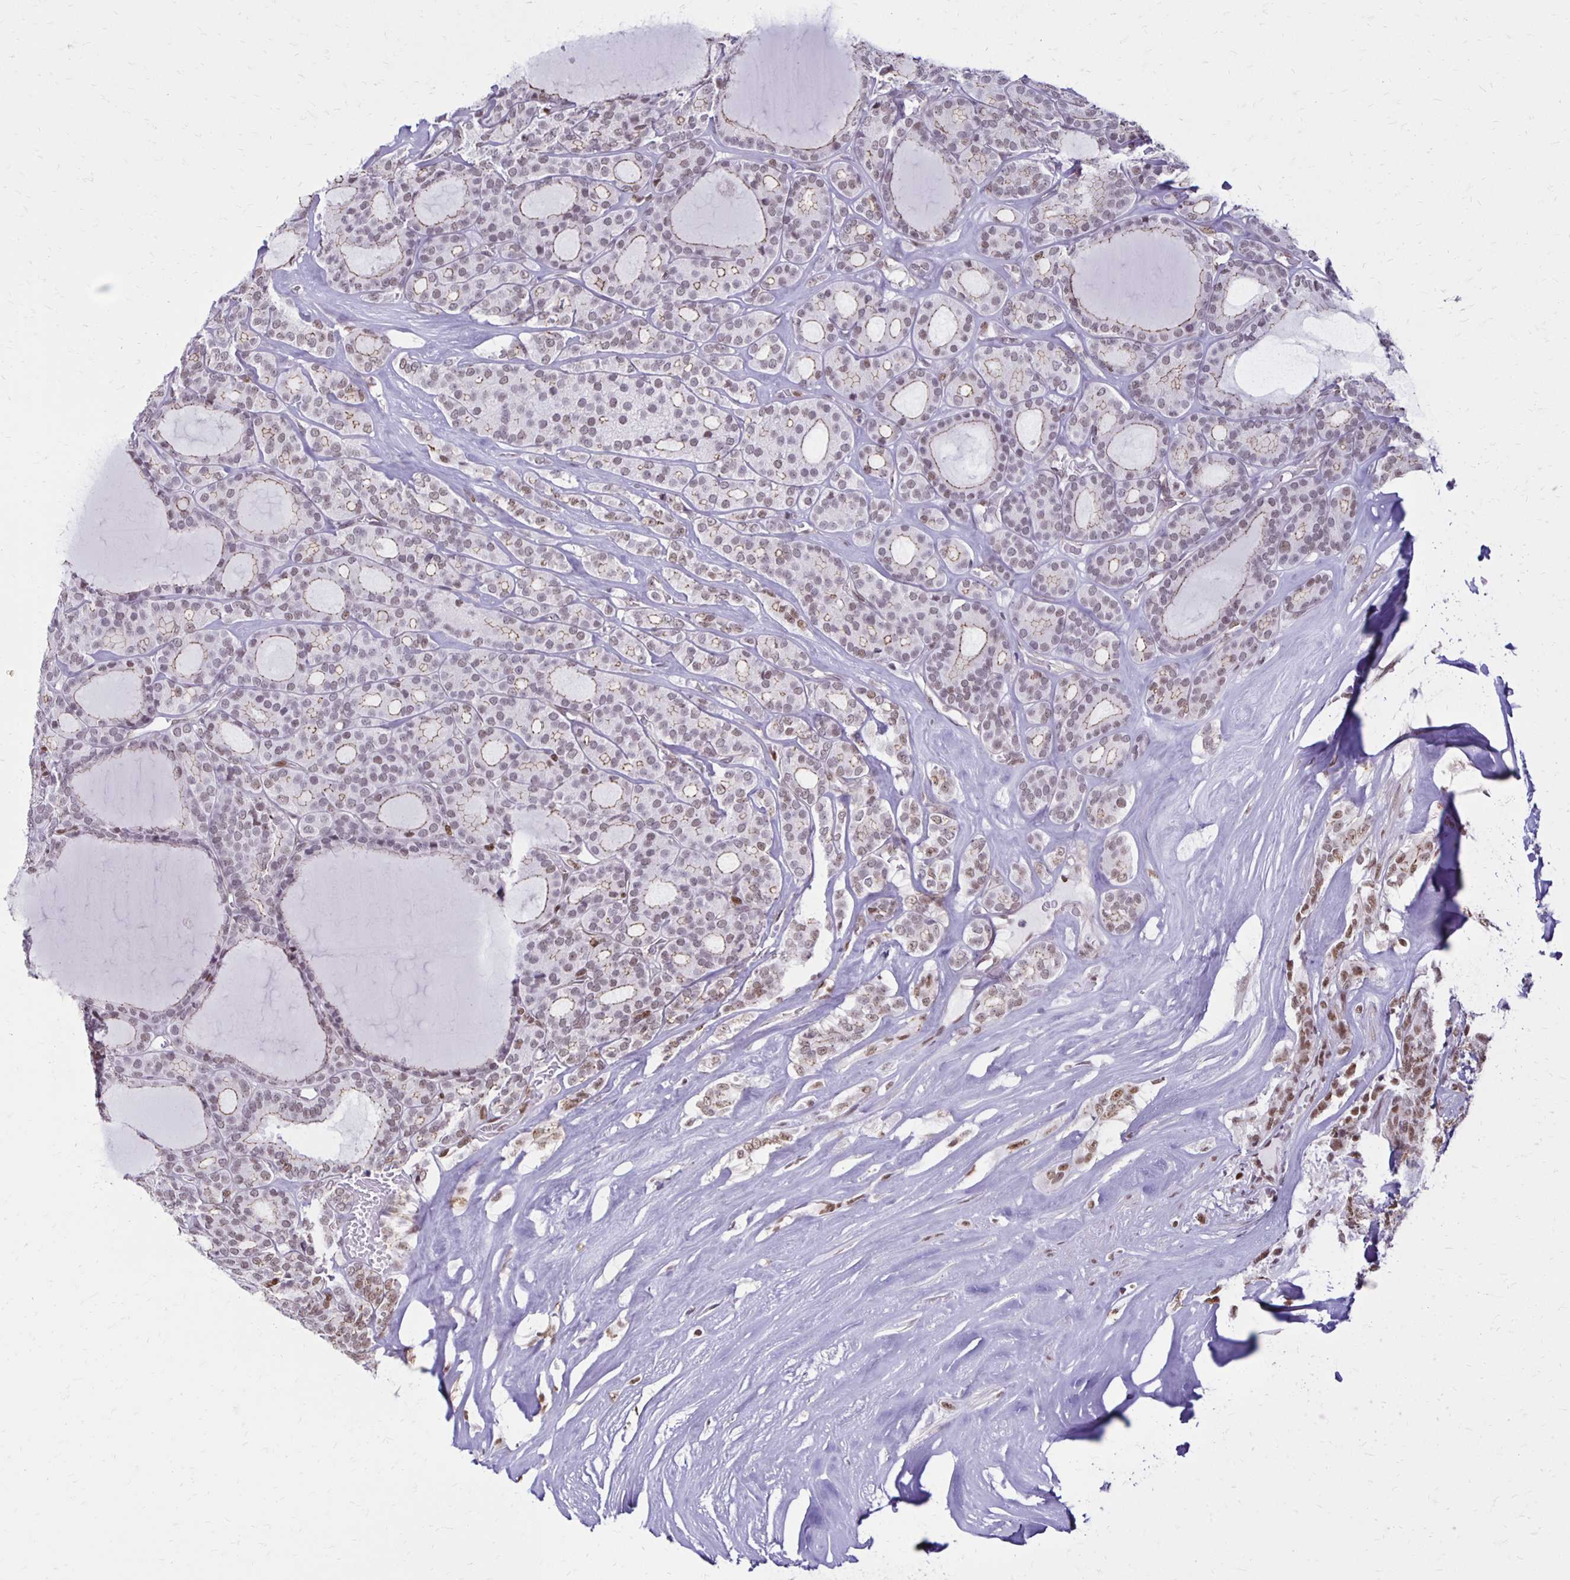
{"staining": {"intensity": "weak", "quantity": "25%-75%", "location": "cytoplasmic/membranous,nuclear"}, "tissue": "thyroid cancer", "cell_type": "Tumor cells", "image_type": "cancer", "snomed": [{"axis": "morphology", "description": "Follicular adenoma carcinoma, NOS"}, {"axis": "topography", "description": "Thyroid gland"}], "caption": "Weak cytoplasmic/membranous and nuclear protein positivity is appreciated in approximately 25%-75% of tumor cells in thyroid follicular adenoma carcinoma.", "gene": "DDB2", "patient": {"sex": "male", "age": 74}}